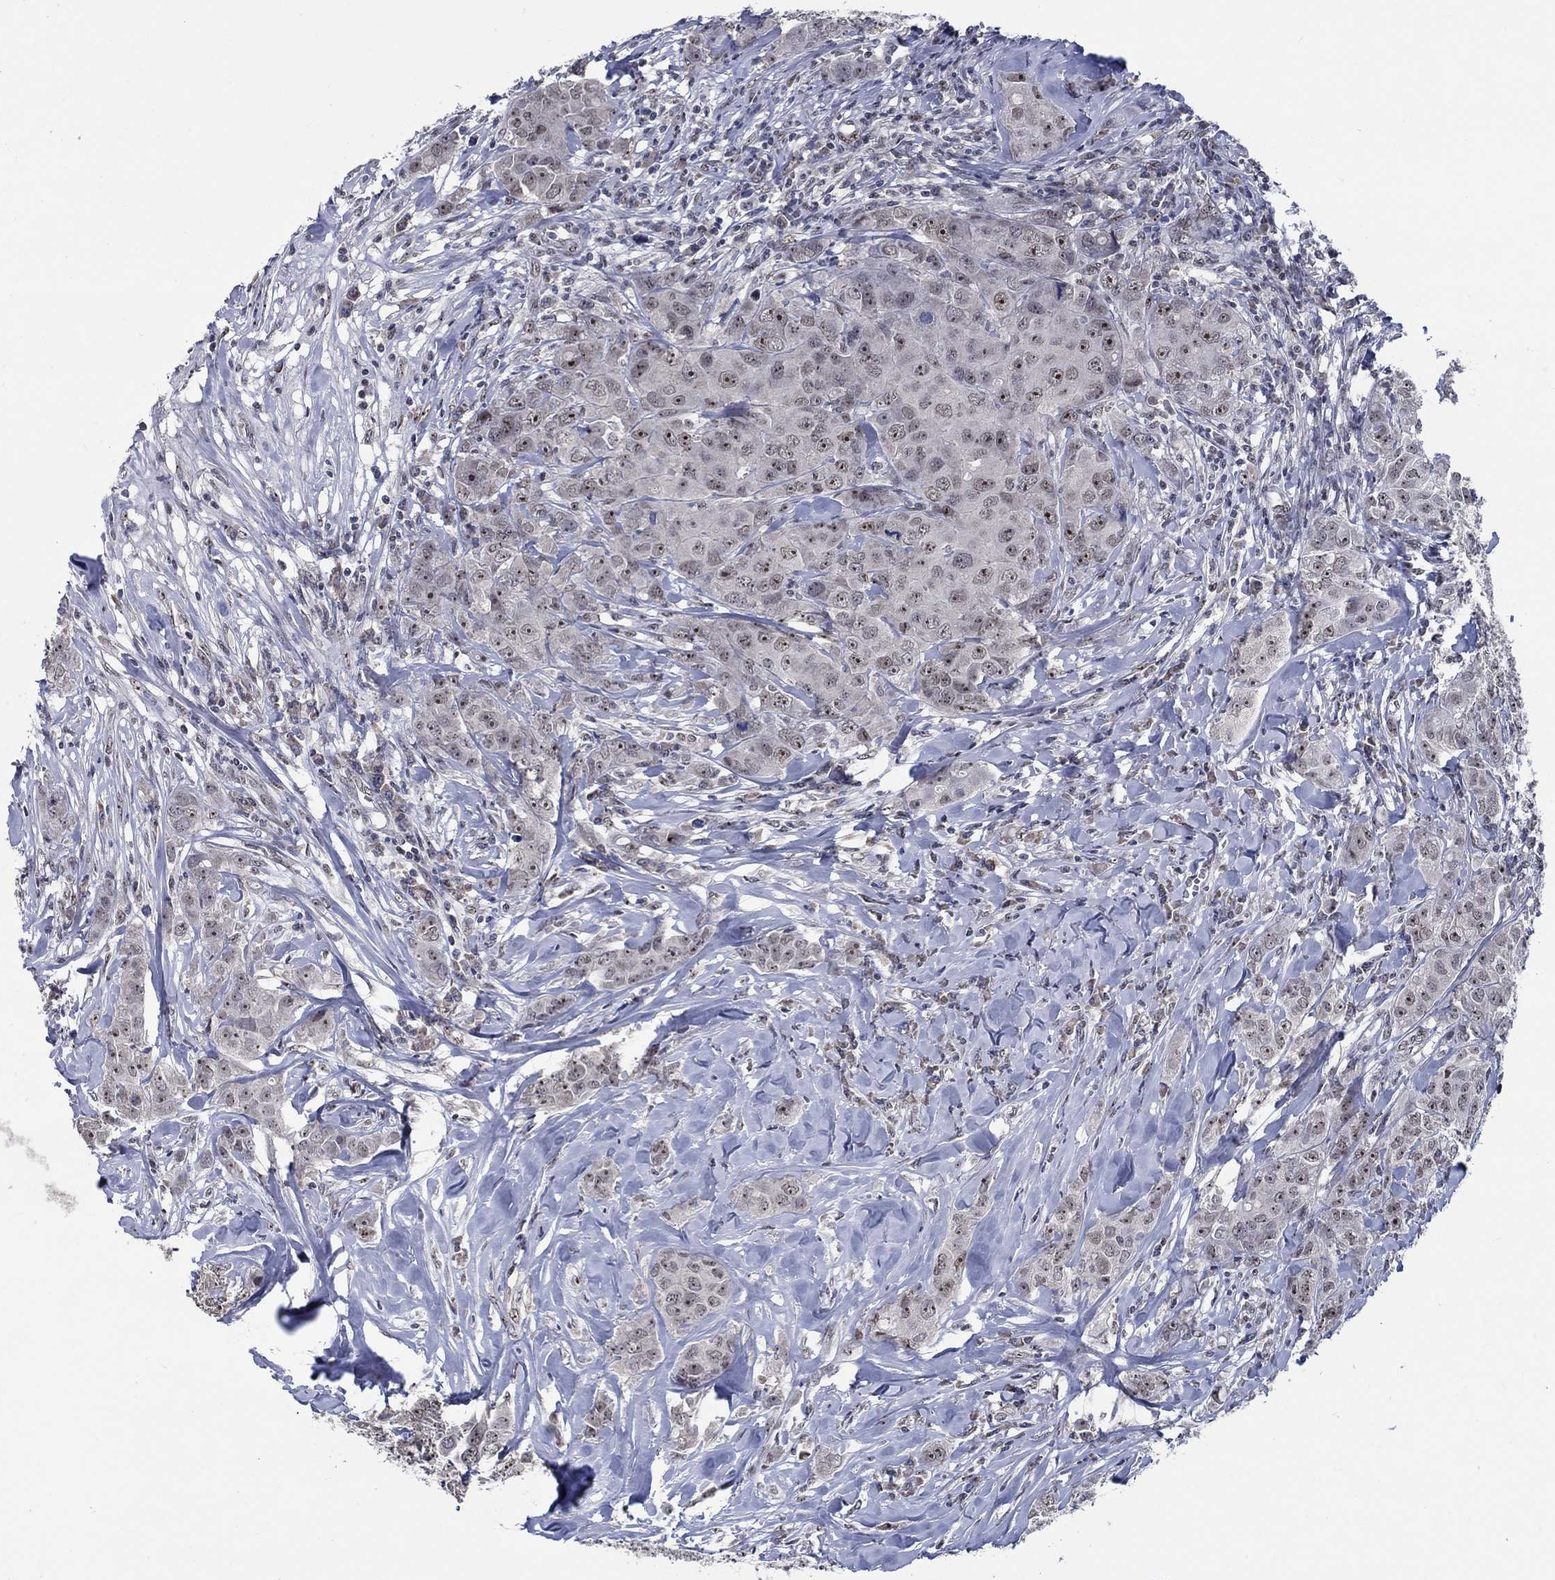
{"staining": {"intensity": "strong", "quantity": "25%-75%", "location": "nuclear"}, "tissue": "breast cancer", "cell_type": "Tumor cells", "image_type": "cancer", "snomed": [{"axis": "morphology", "description": "Duct carcinoma"}, {"axis": "topography", "description": "Breast"}], "caption": "Human intraductal carcinoma (breast) stained for a protein (brown) demonstrates strong nuclear positive staining in about 25%-75% of tumor cells.", "gene": "HTN1", "patient": {"sex": "female", "age": 43}}